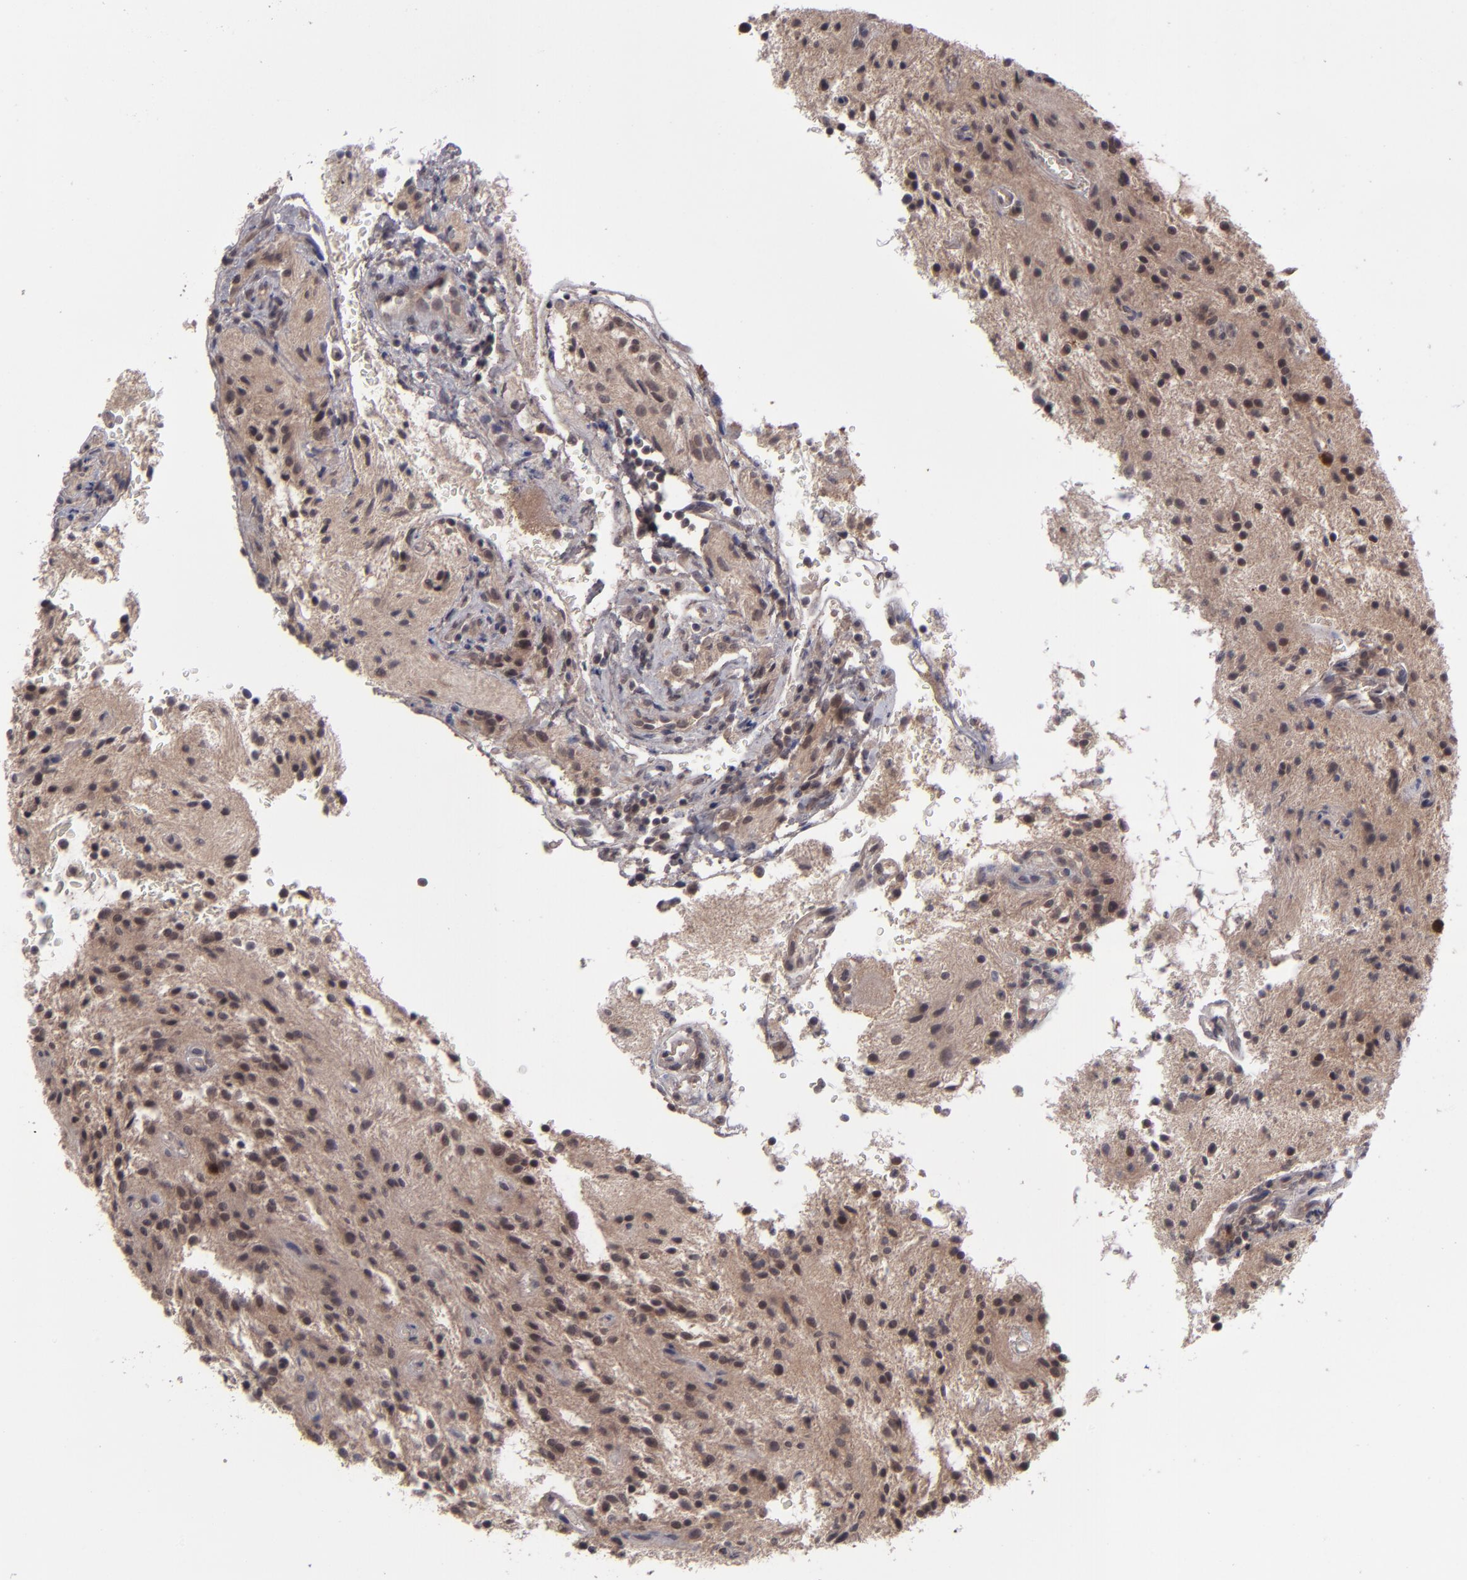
{"staining": {"intensity": "moderate", "quantity": ">75%", "location": "cytoplasmic/membranous,nuclear"}, "tissue": "glioma", "cell_type": "Tumor cells", "image_type": "cancer", "snomed": [{"axis": "morphology", "description": "Glioma, malignant, NOS"}, {"axis": "topography", "description": "Cerebellum"}], "caption": "IHC histopathology image of glioma stained for a protein (brown), which exhibits medium levels of moderate cytoplasmic/membranous and nuclear staining in approximately >75% of tumor cells.", "gene": "TYMS", "patient": {"sex": "female", "age": 10}}